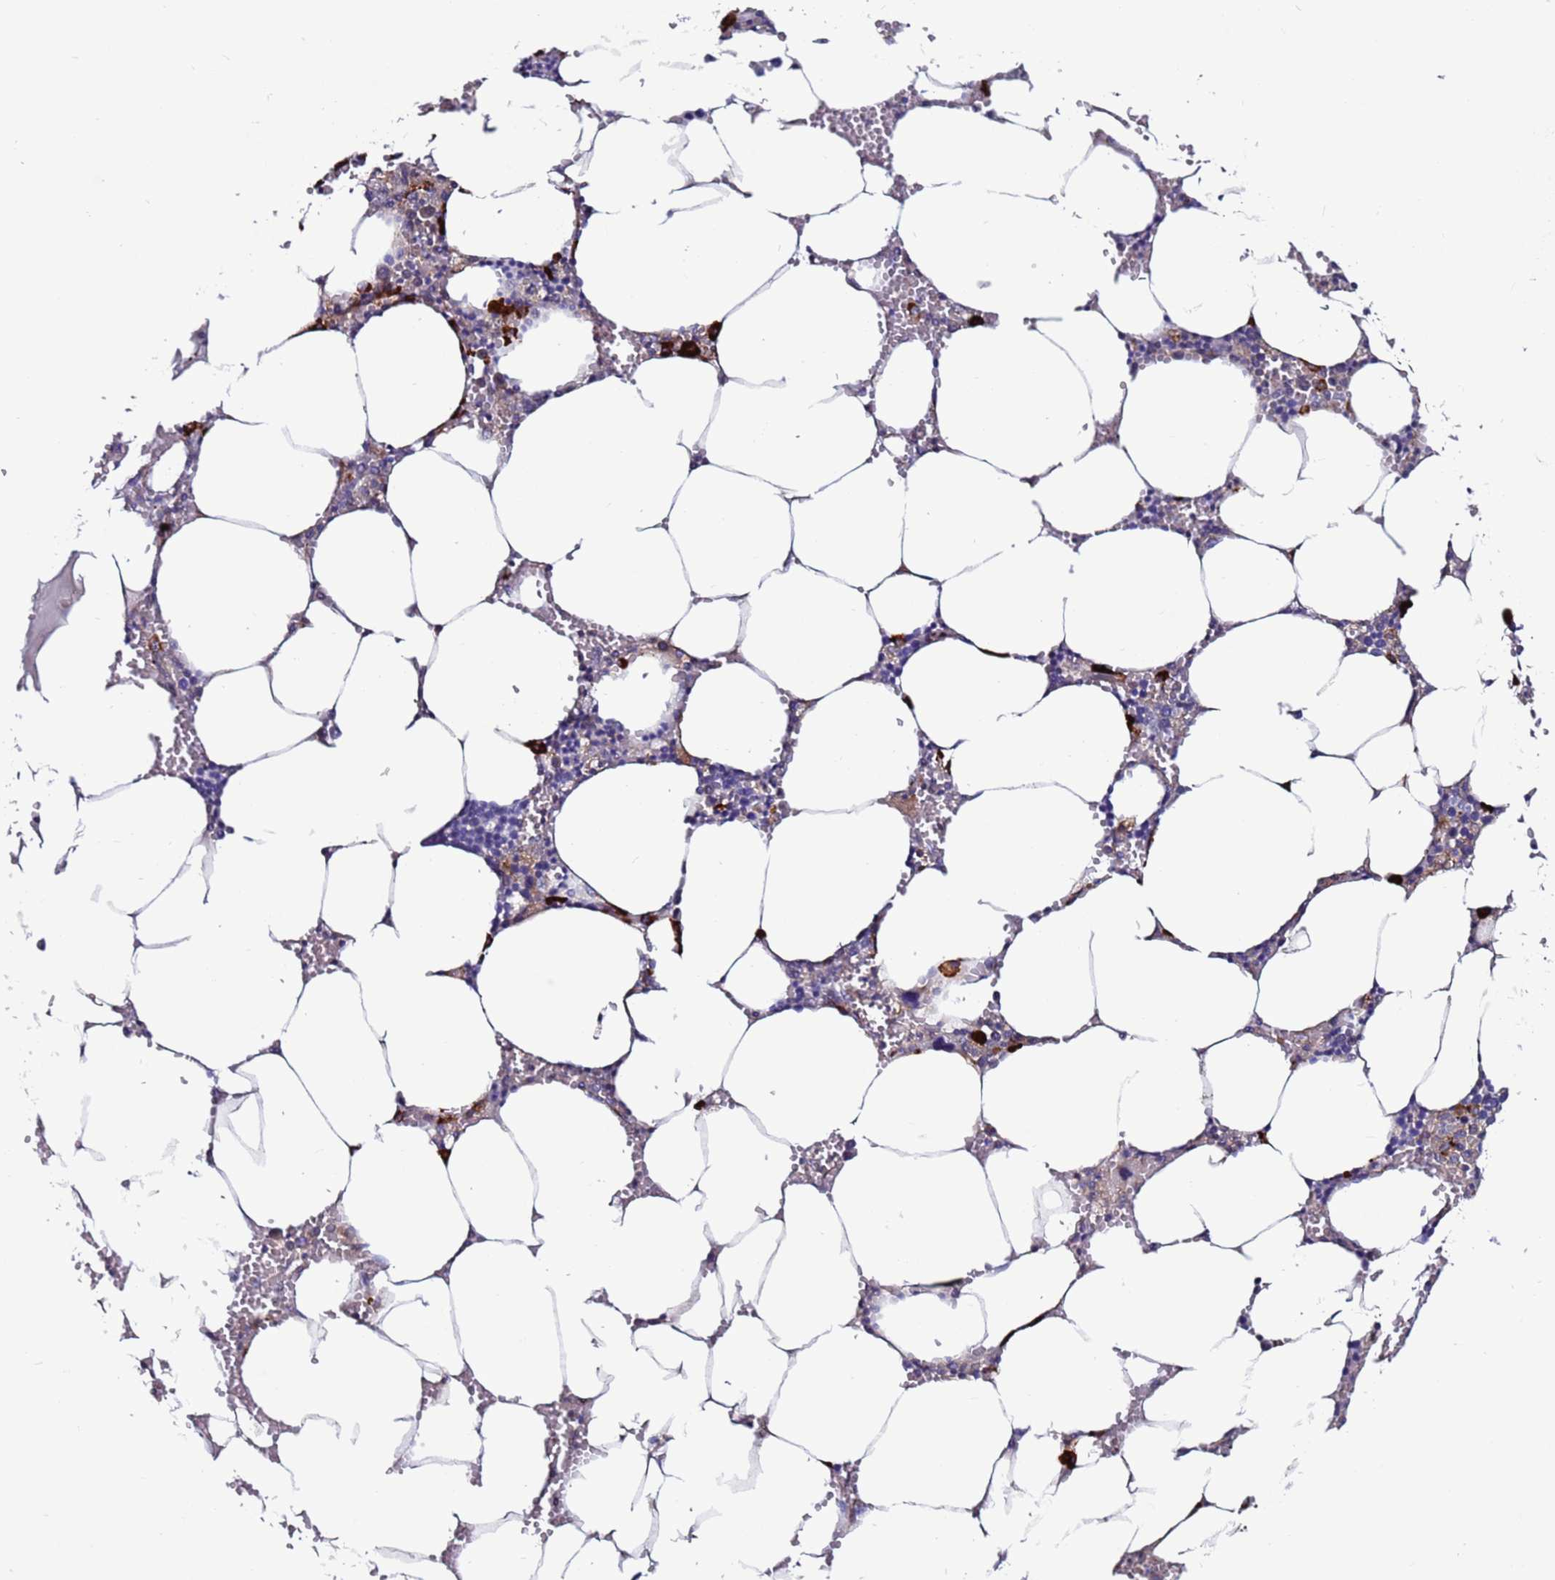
{"staining": {"intensity": "negative", "quantity": "none", "location": "none"}, "tissue": "bone marrow", "cell_type": "Hematopoietic cells", "image_type": "normal", "snomed": [{"axis": "morphology", "description": "Normal tissue, NOS"}, {"axis": "topography", "description": "Bone marrow"}], "caption": "Human bone marrow stained for a protein using immunohistochemistry (IHC) demonstrates no positivity in hematopoietic cells.", "gene": "EFCAB8", "patient": {"sex": "male", "age": 70}}